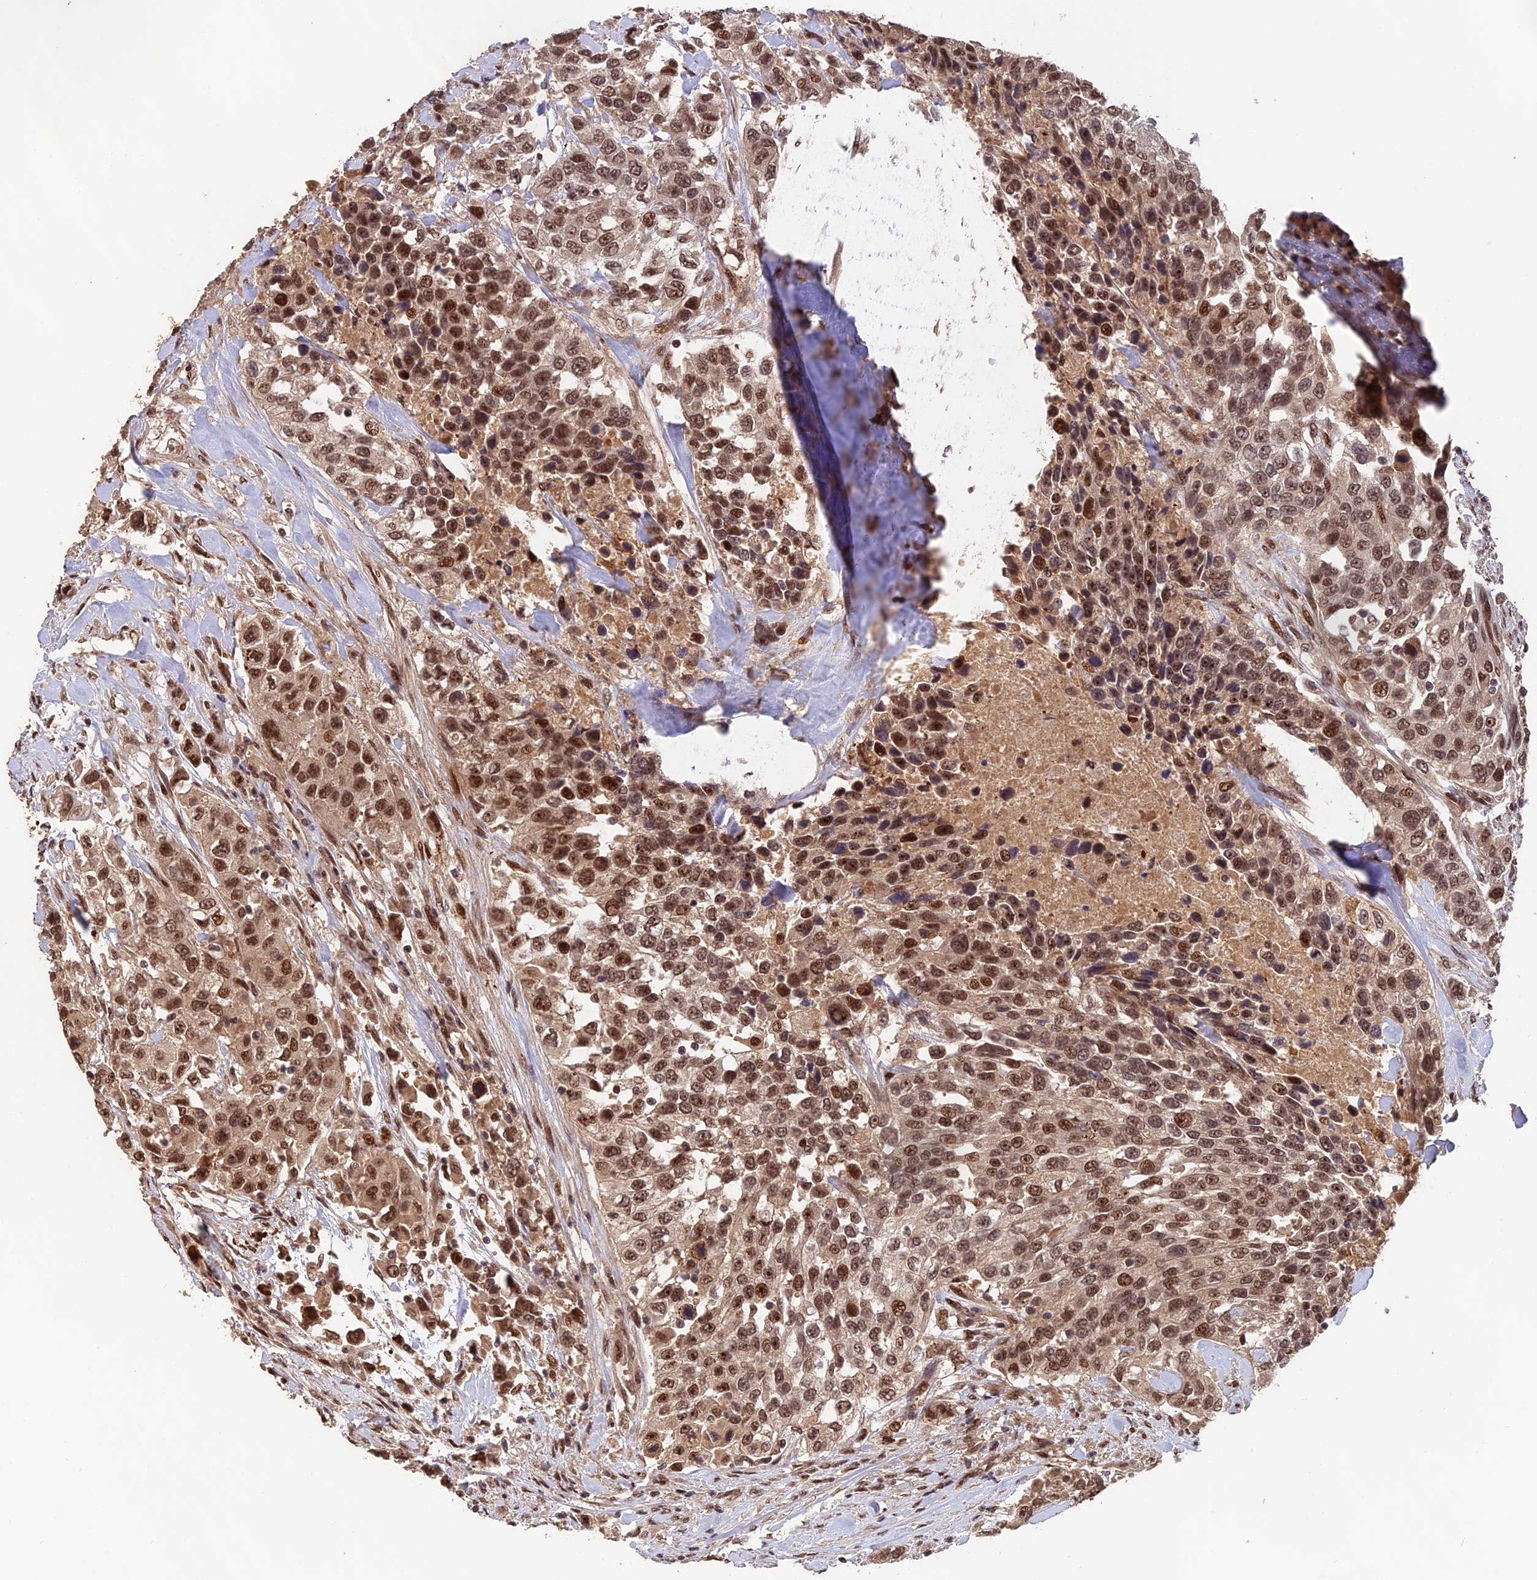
{"staining": {"intensity": "moderate", "quantity": ">75%", "location": "cytoplasmic/membranous,nuclear"}, "tissue": "urothelial cancer", "cell_type": "Tumor cells", "image_type": "cancer", "snomed": [{"axis": "morphology", "description": "Urothelial carcinoma, High grade"}, {"axis": "topography", "description": "Urinary bladder"}], "caption": "About >75% of tumor cells in urothelial cancer show moderate cytoplasmic/membranous and nuclear protein positivity as visualized by brown immunohistochemical staining.", "gene": "OSBPL1A", "patient": {"sex": "female", "age": 80}}